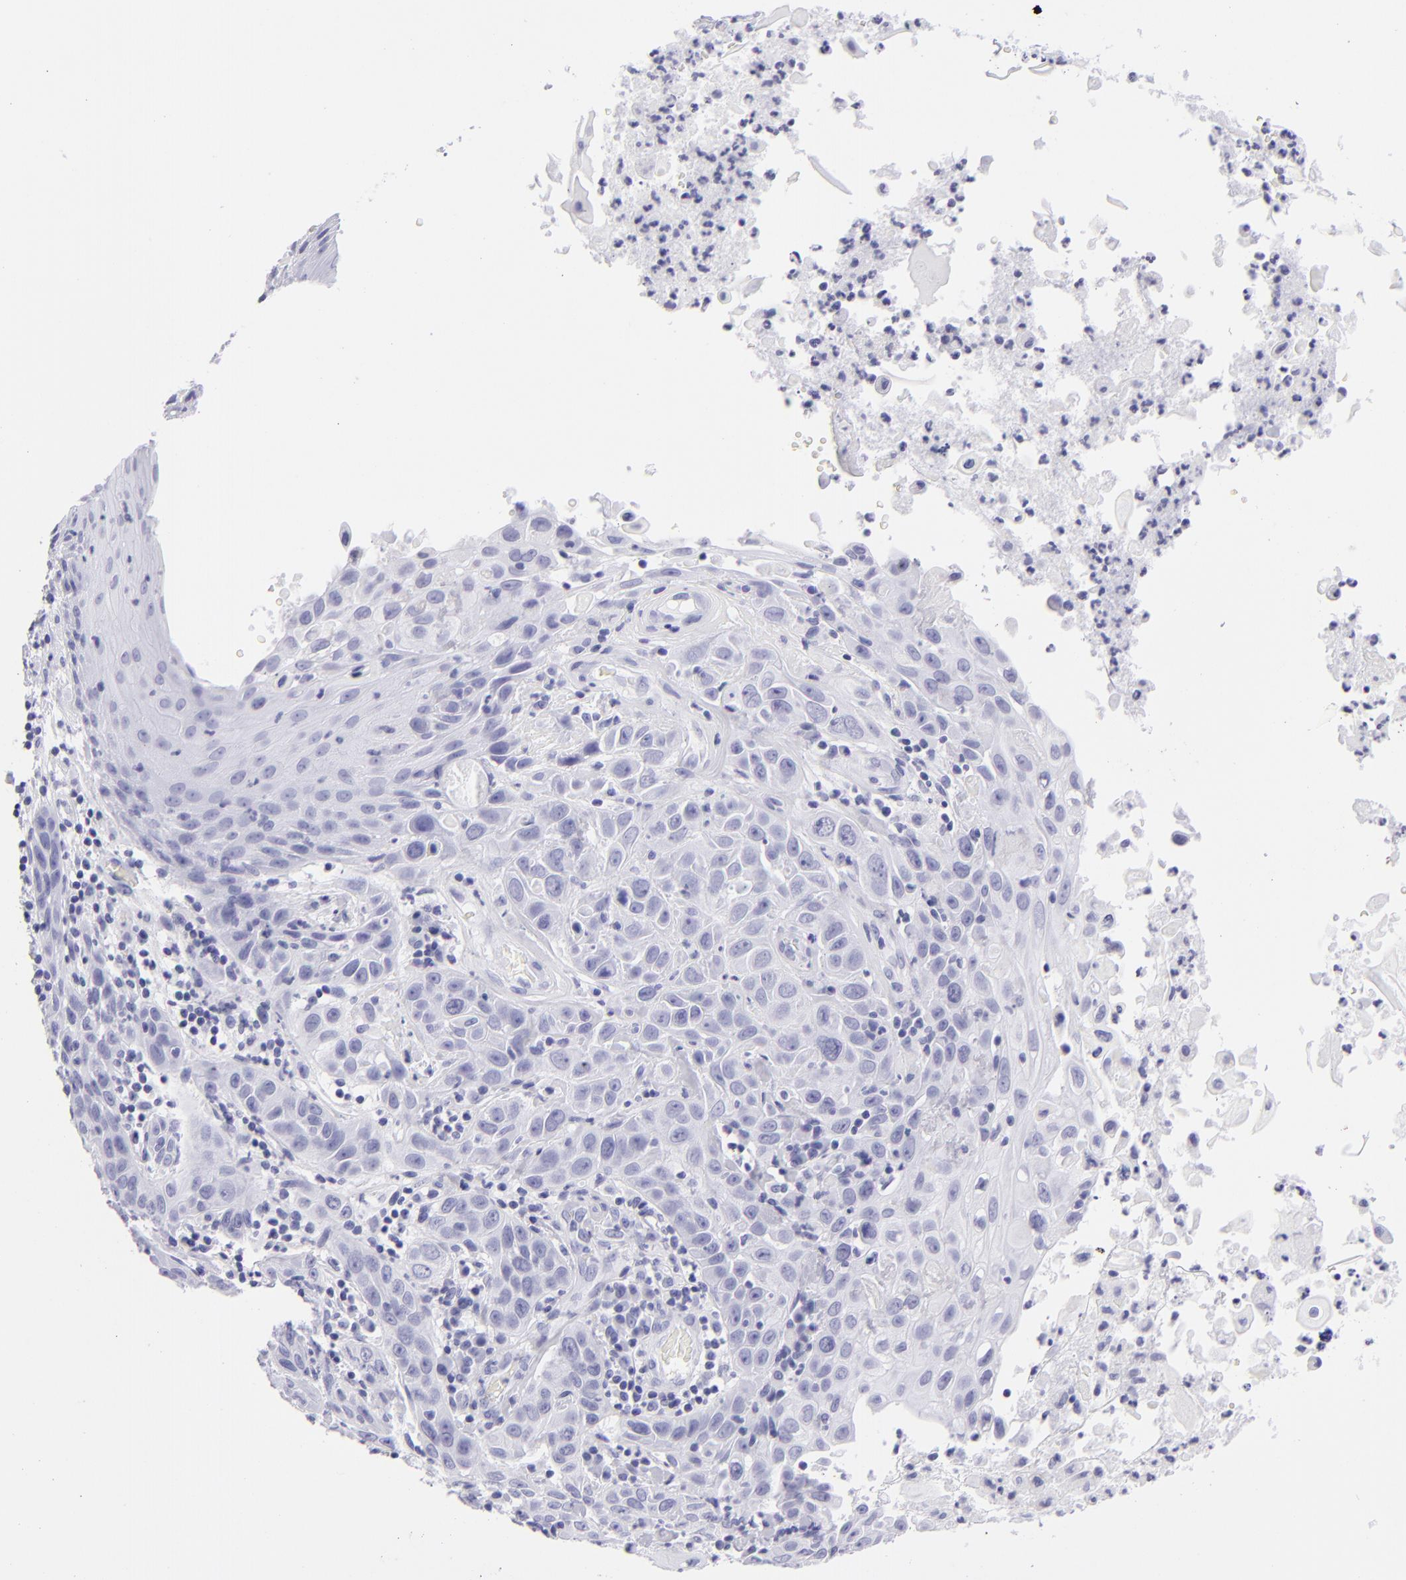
{"staining": {"intensity": "negative", "quantity": "none", "location": "none"}, "tissue": "skin cancer", "cell_type": "Tumor cells", "image_type": "cancer", "snomed": [{"axis": "morphology", "description": "Squamous cell carcinoma, NOS"}, {"axis": "topography", "description": "Skin"}], "caption": "There is no significant staining in tumor cells of skin cancer. Nuclei are stained in blue.", "gene": "PVALB", "patient": {"sex": "male", "age": 84}}